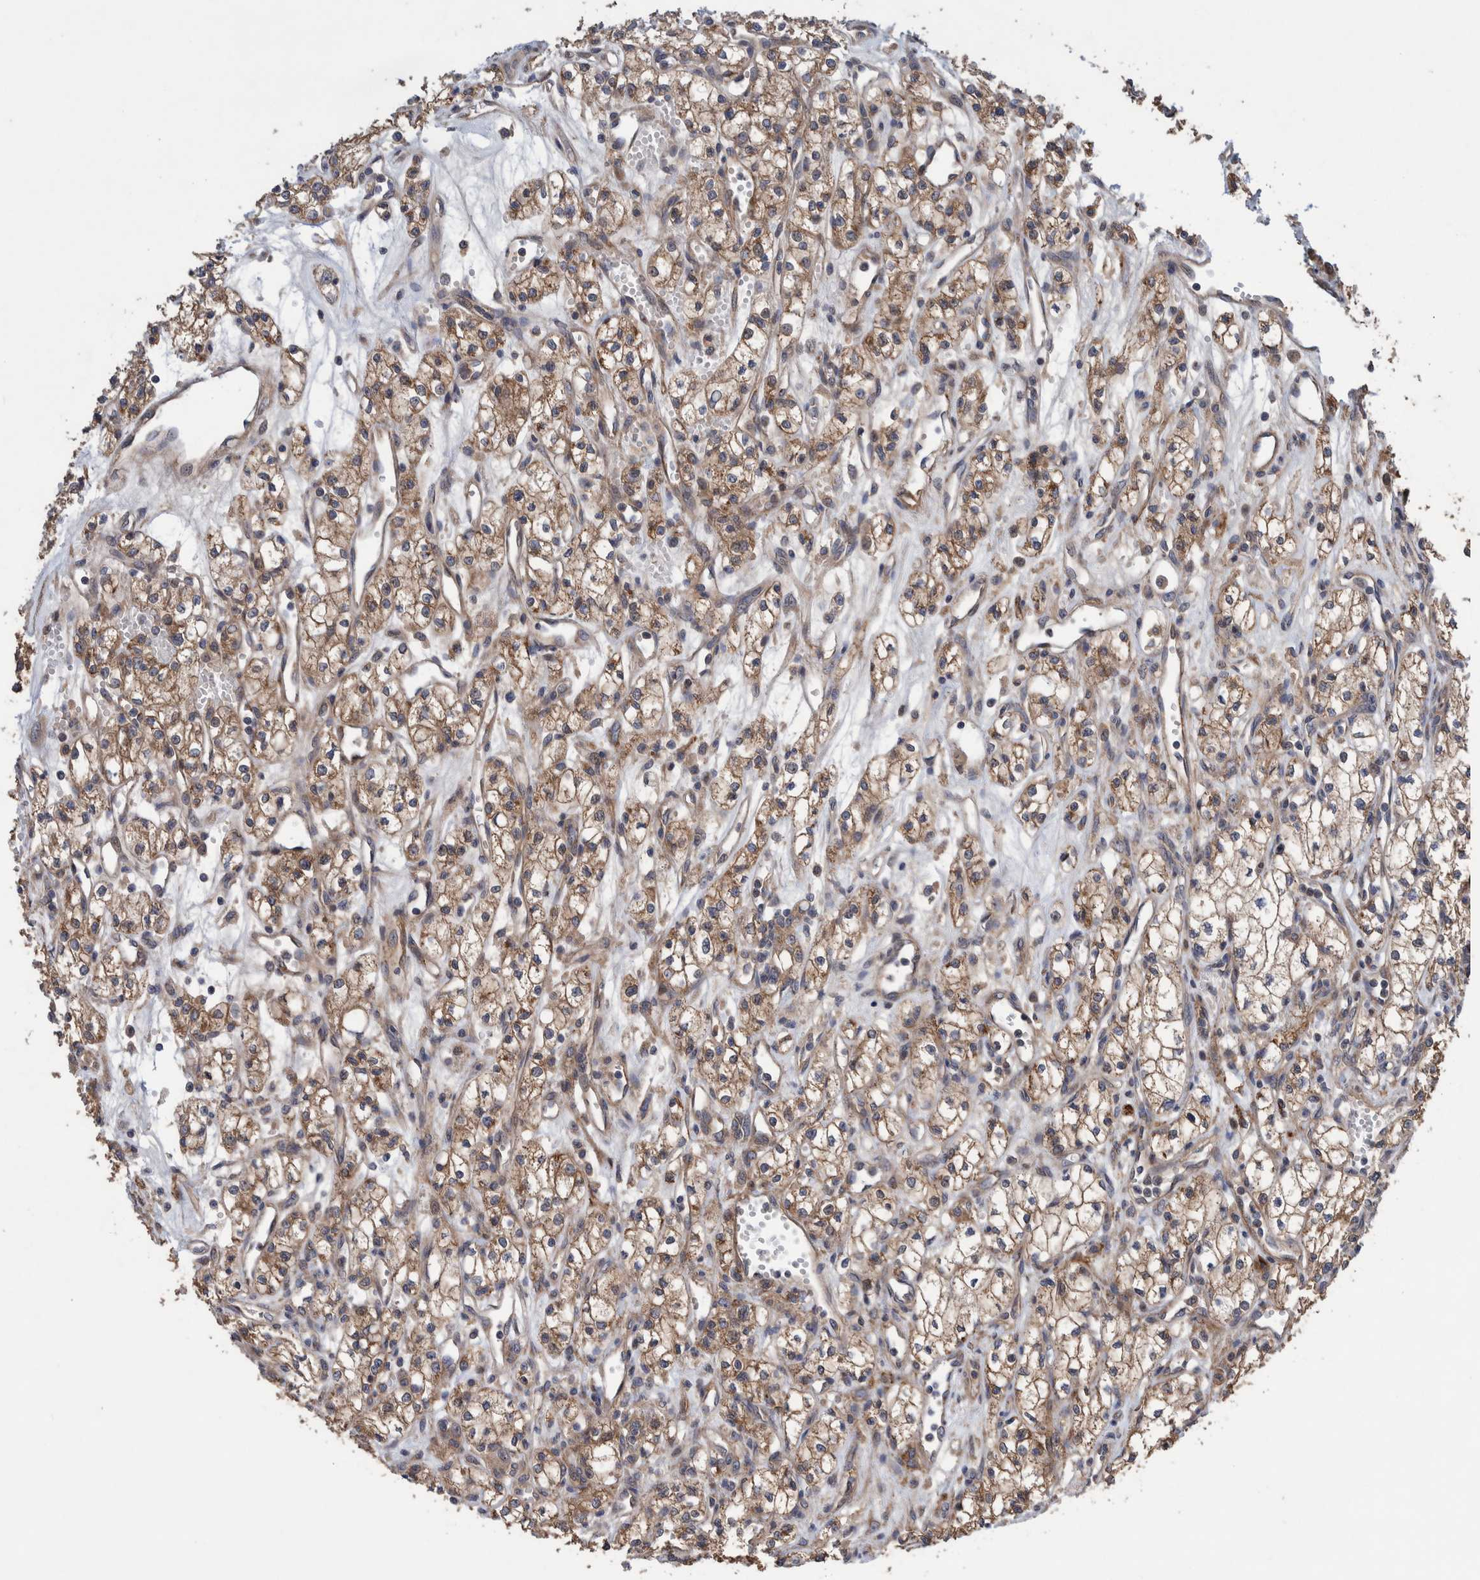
{"staining": {"intensity": "moderate", "quantity": ">75%", "location": "cytoplasmic/membranous"}, "tissue": "renal cancer", "cell_type": "Tumor cells", "image_type": "cancer", "snomed": [{"axis": "morphology", "description": "Adenocarcinoma, NOS"}, {"axis": "topography", "description": "Kidney"}], "caption": "High-magnification brightfield microscopy of renal adenocarcinoma stained with DAB (brown) and counterstained with hematoxylin (blue). tumor cells exhibit moderate cytoplasmic/membranous staining is present in about>75% of cells. (brown staining indicates protein expression, while blue staining denotes nuclei).", "gene": "PIK3R6", "patient": {"sex": "male", "age": 59}}